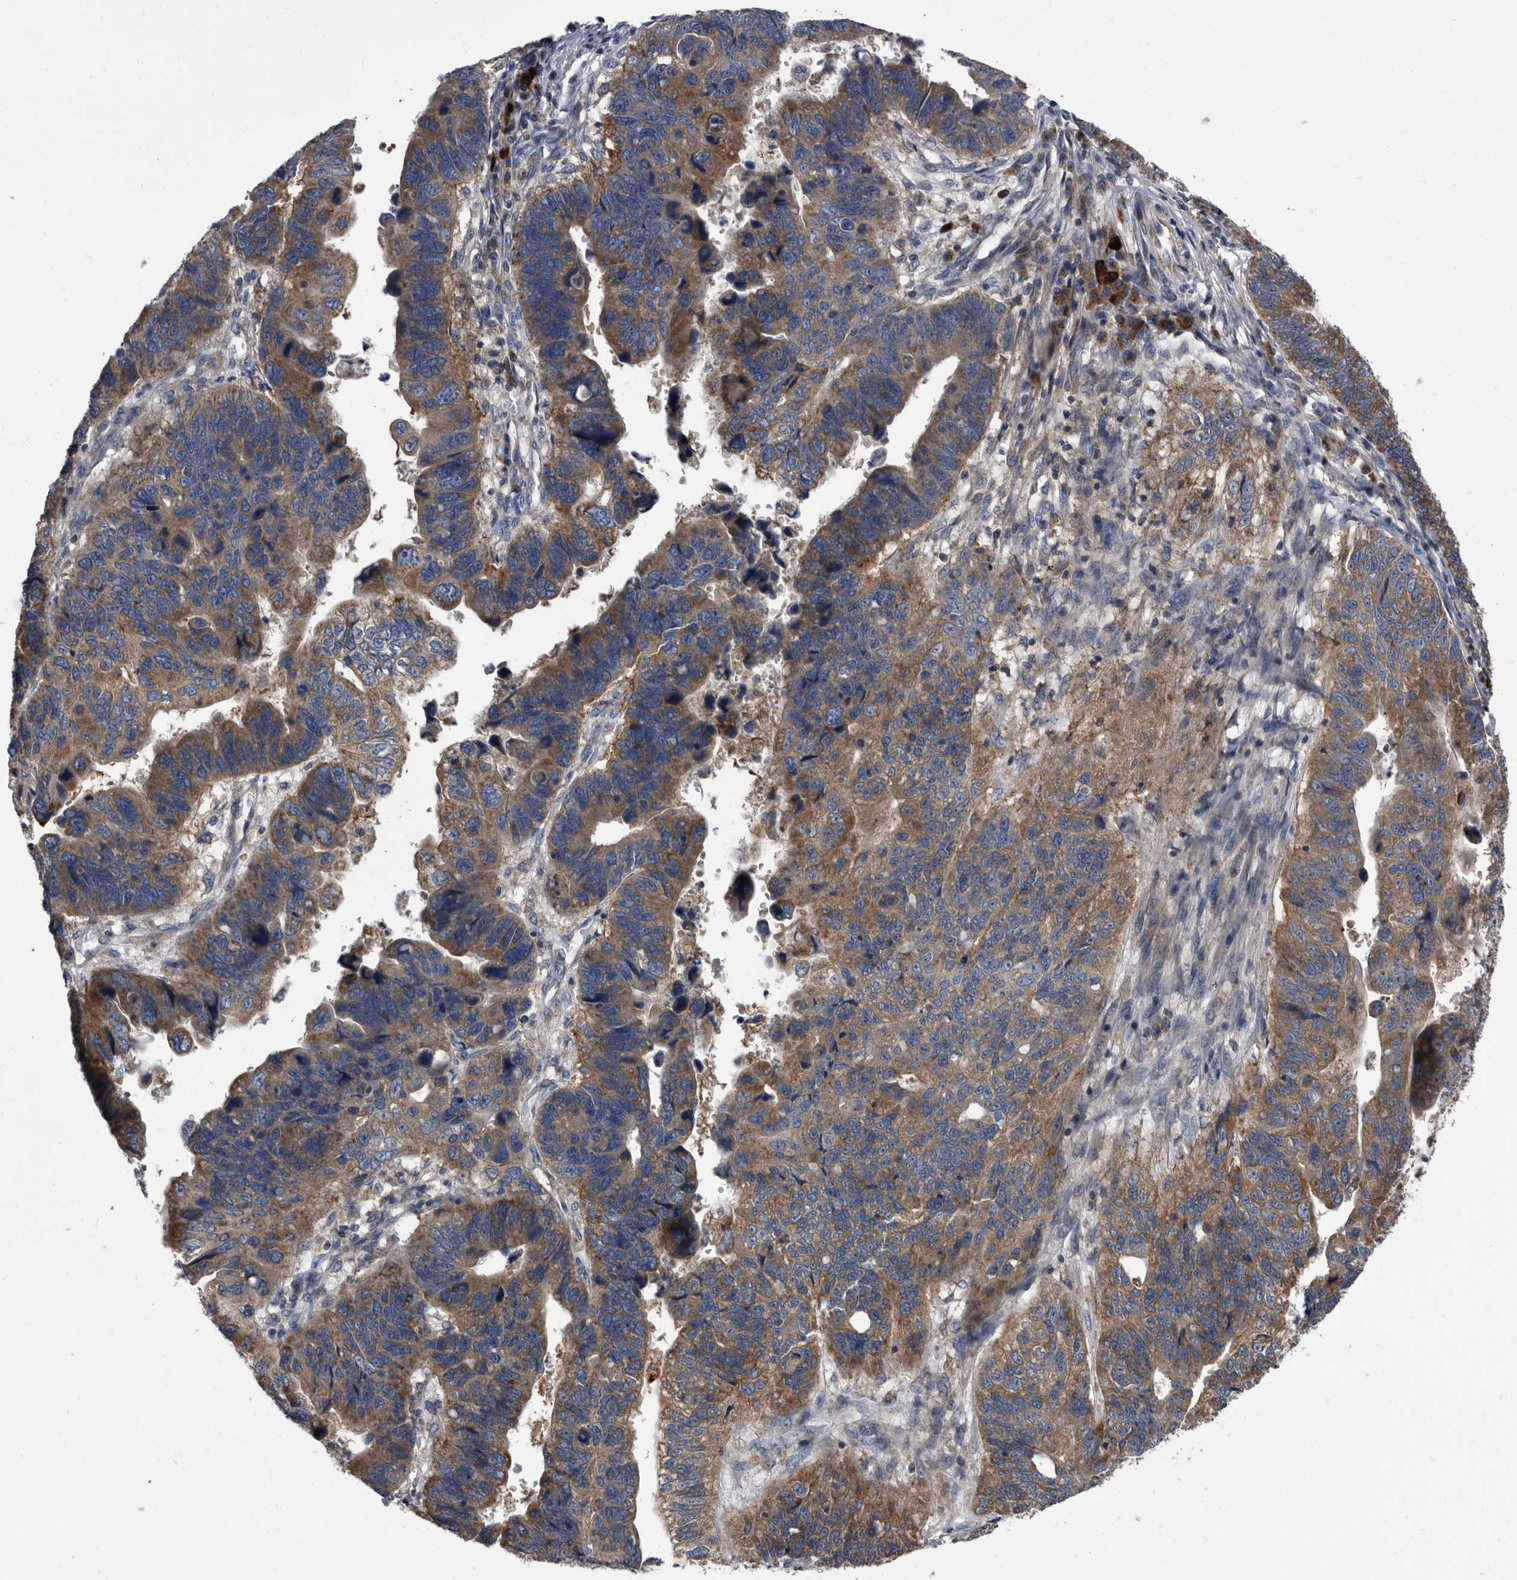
{"staining": {"intensity": "moderate", "quantity": ">75%", "location": "cytoplasmic/membranous"}, "tissue": "stomach cancer", "cell_type": "Tumor cells", "image_type": "cancer", "snomed": [{"axis": "morphology", "description": "Adenocarcinoma, NOS"}, {"axis": "topography", "description": "Stomach"}], "caption": "Human stomach cancer stained for a protein (brown) reveals moderate cytoplasmic/membranous positive staining in about >75% of tumor cells.", "gene": "DTNBP1", "patient": {"sex": "male", "age": 59}}